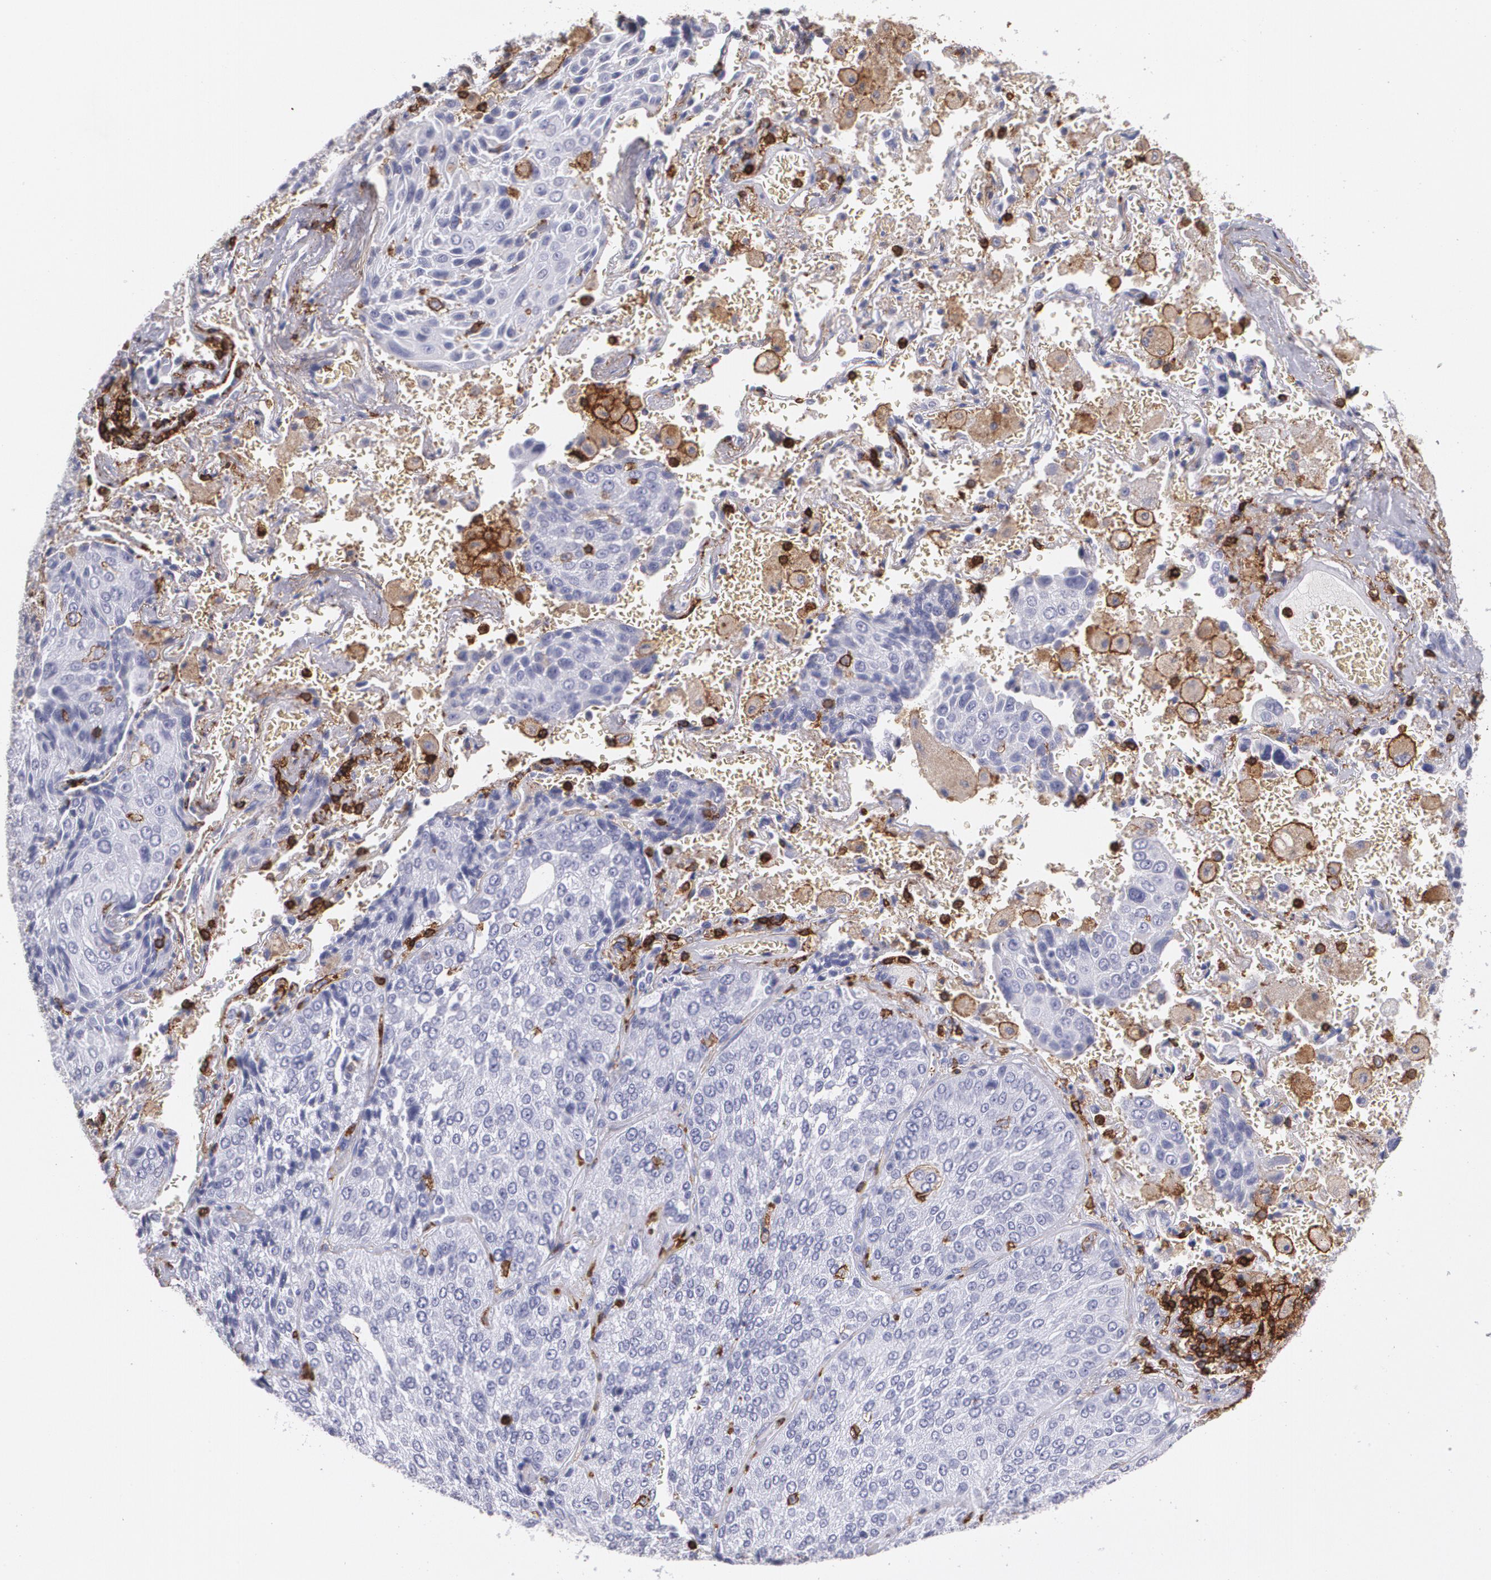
{"staining": {"intensity": "negative", "quantity": "none", "location": "none"}, "tissue": "lung cancer", "cell_type": "Tumor cells", "image_type": "cancer", "snomed": [{"axis": "morphology", "description": "Squamous cell carcinoma, NOS"}, {"axis": "topography", "description": "Lung"}], "caption": "Human lung squamous cell carcinoma stained for a protein using immunohistochemistry shows no positivity in tumor cells.", "gene": "PTPRC", "patient": {"sex": "male", "age": 54}}